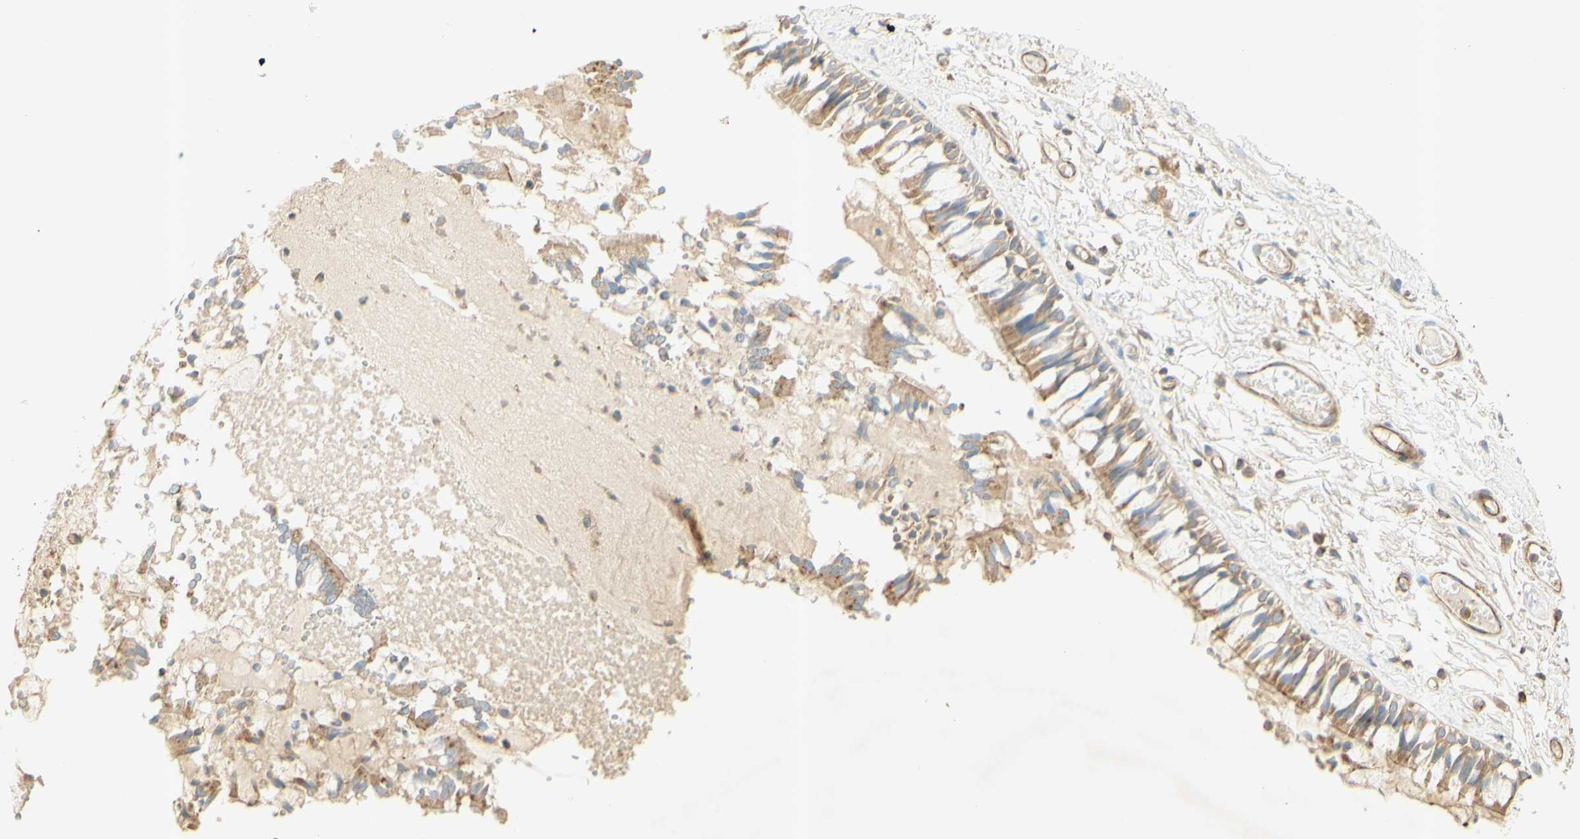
{"staining": {"intensity": "moderate", "quantity": ">75%", "location": "cytoplasmic/membranous"}, "tissue": "bronchus", "cell_type": "Respiratory epithelial cells", "image_type": "normal", "snomed": [{"axis": "morphology", "description": "Normal tissue, NOS"}, {"axis": "morphology", "description": "Inflammation, NOS"}, {"axis": "topography", "description": "Cartilage tissue"}, {"axis": "topography", "description": "Lung"}], "caption": "Moderate cytoplasmic/membranous expression for a protein is appreciated in approximately >75% of respiratory epithelial cells of benign bronchus using immunohistochemistry (IHC).", "gene": "IKBKG", "patient": {"sex": "male", "age": 71}}